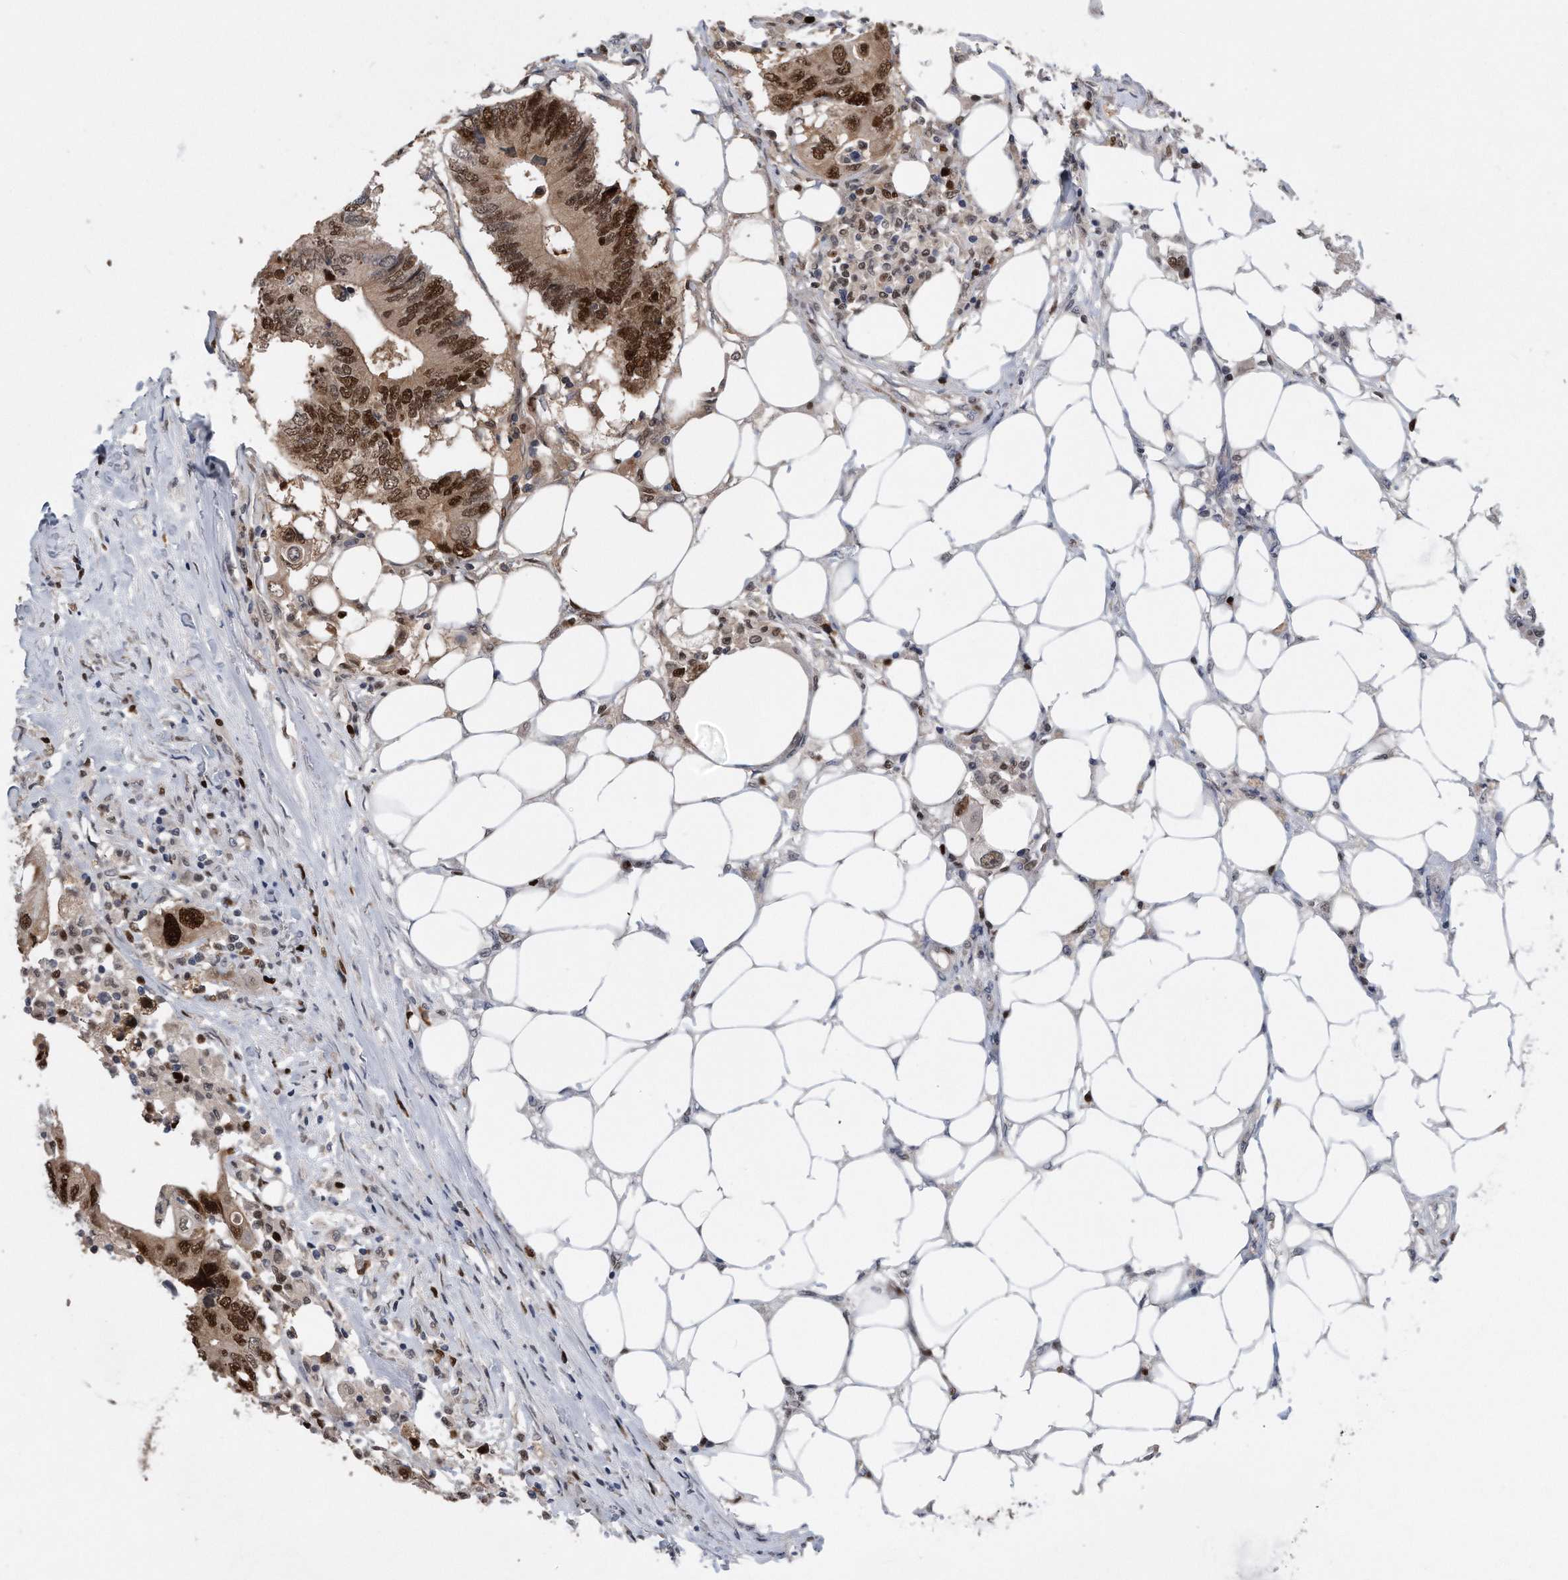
{"staining": {"intensity": "strong", "quantity": ">75%", "location": "nuclear"}, "tissue": "colorectal cancer", "cell_type": "Tumor cells", "image_type": "cancer", "snomed": [{"axis": "morphology", "description": "Adenocarcinoma, NOS"}, {"axis": "topography", "description": "Colon"}], "caption": "Protein expression analysis of adenocarcinoma (colorectal) demonstrates strong nuclear expression in about >75% of tumor cells.", "gene": "PCNA", "patient": {"sex": "male", "age": 71}}